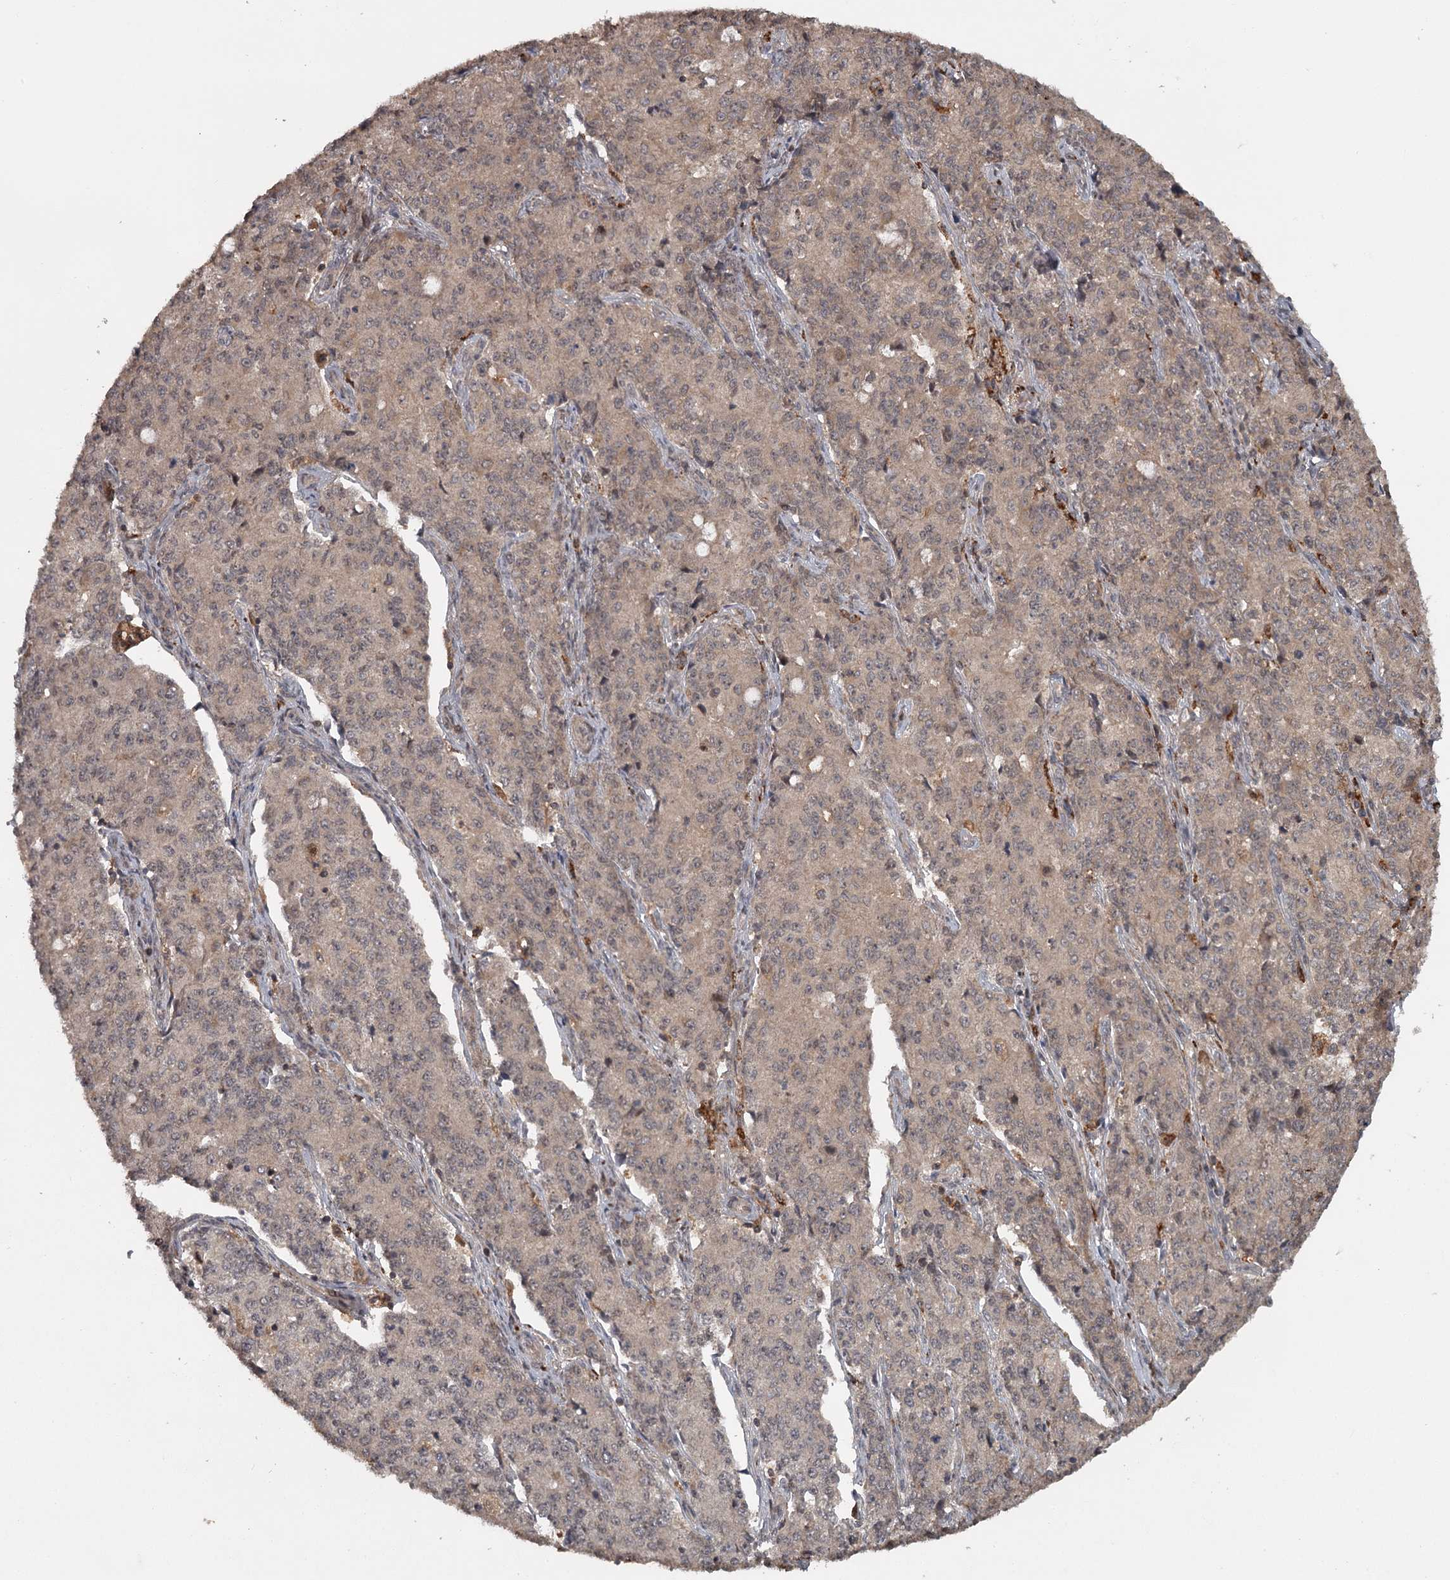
{"staining": {"intensity": "moderate", "quantity": "25%-75%", "location": "cytoplasmic/membranous"}, "tissue": "endometrial cancer", "cell_type": "Tumor cells", "image_type": "cancer", "snomed": [{"axis": "morphology", "description": "Adenocarcinoma, NOS"}, {"axis": "topography", "description": "Endometrium"}], "caption": "Endometrial cancer was stained to show a protein in brown. There is medium levels of moderate cytoplasmic/membranous staining in approximately 25%-75% of tumor cells.", "gene": "FAXC", "patient": {"sex": "female", "age": 50}}